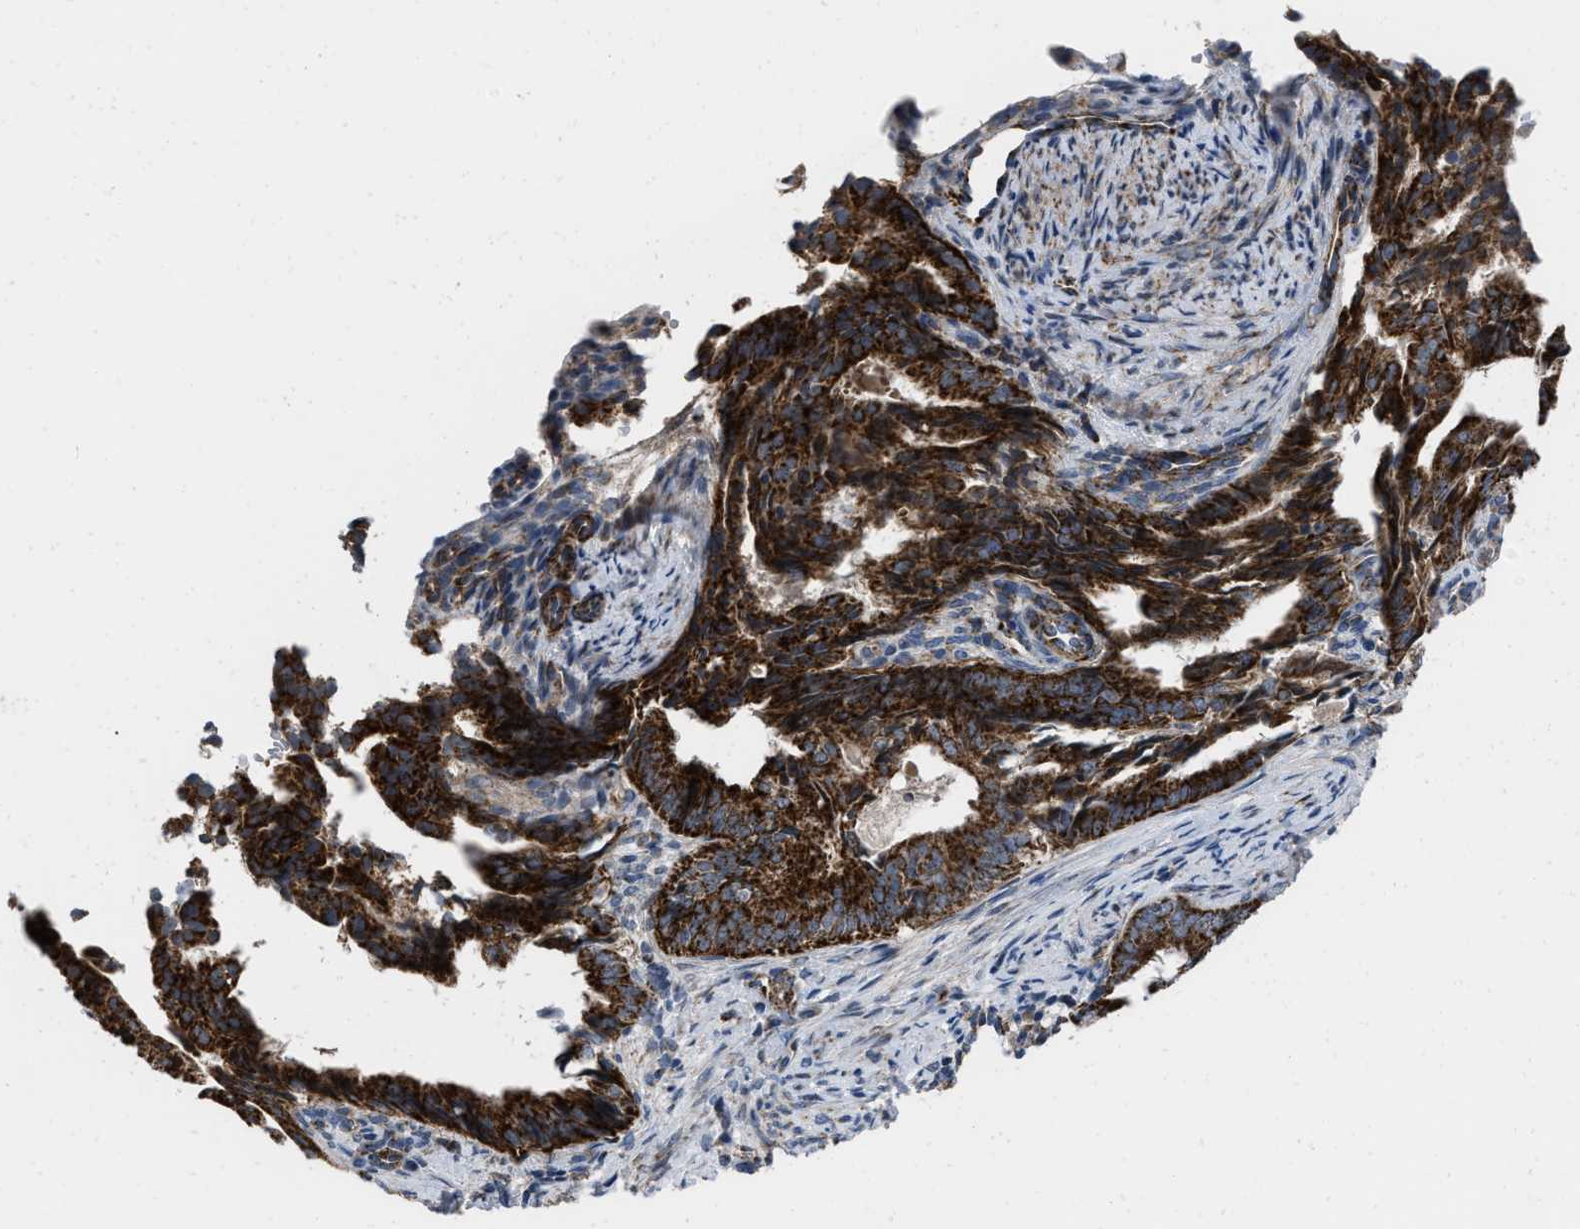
{"staining": {"intensity": "strong", "quantity": ">75%", "location": "cytoplasmic/membranous"}, "tissue": "endometrial cancer", "cell_type": "Tumor cells", "image_type": "cancer", "snomed": [{"axis": "morphology", "description": "Adenocarcinoma, NOS"}, {"axis": "topography", "description": "Endometrium"}], "caption": "IHC photomicrograph of neoplastic tissue: human endometrial cancer (adenocarcinoma) stained using immunohistochemistry (IHC) demonstrates high levels of strong protein expression localized specifically in the cytoplasmic/membranous of tumor cells, appearing as a cytoplasmic/membranous brown color.", "gene": "AKAP1", "patient": {"sex": "female", "age": 58}}